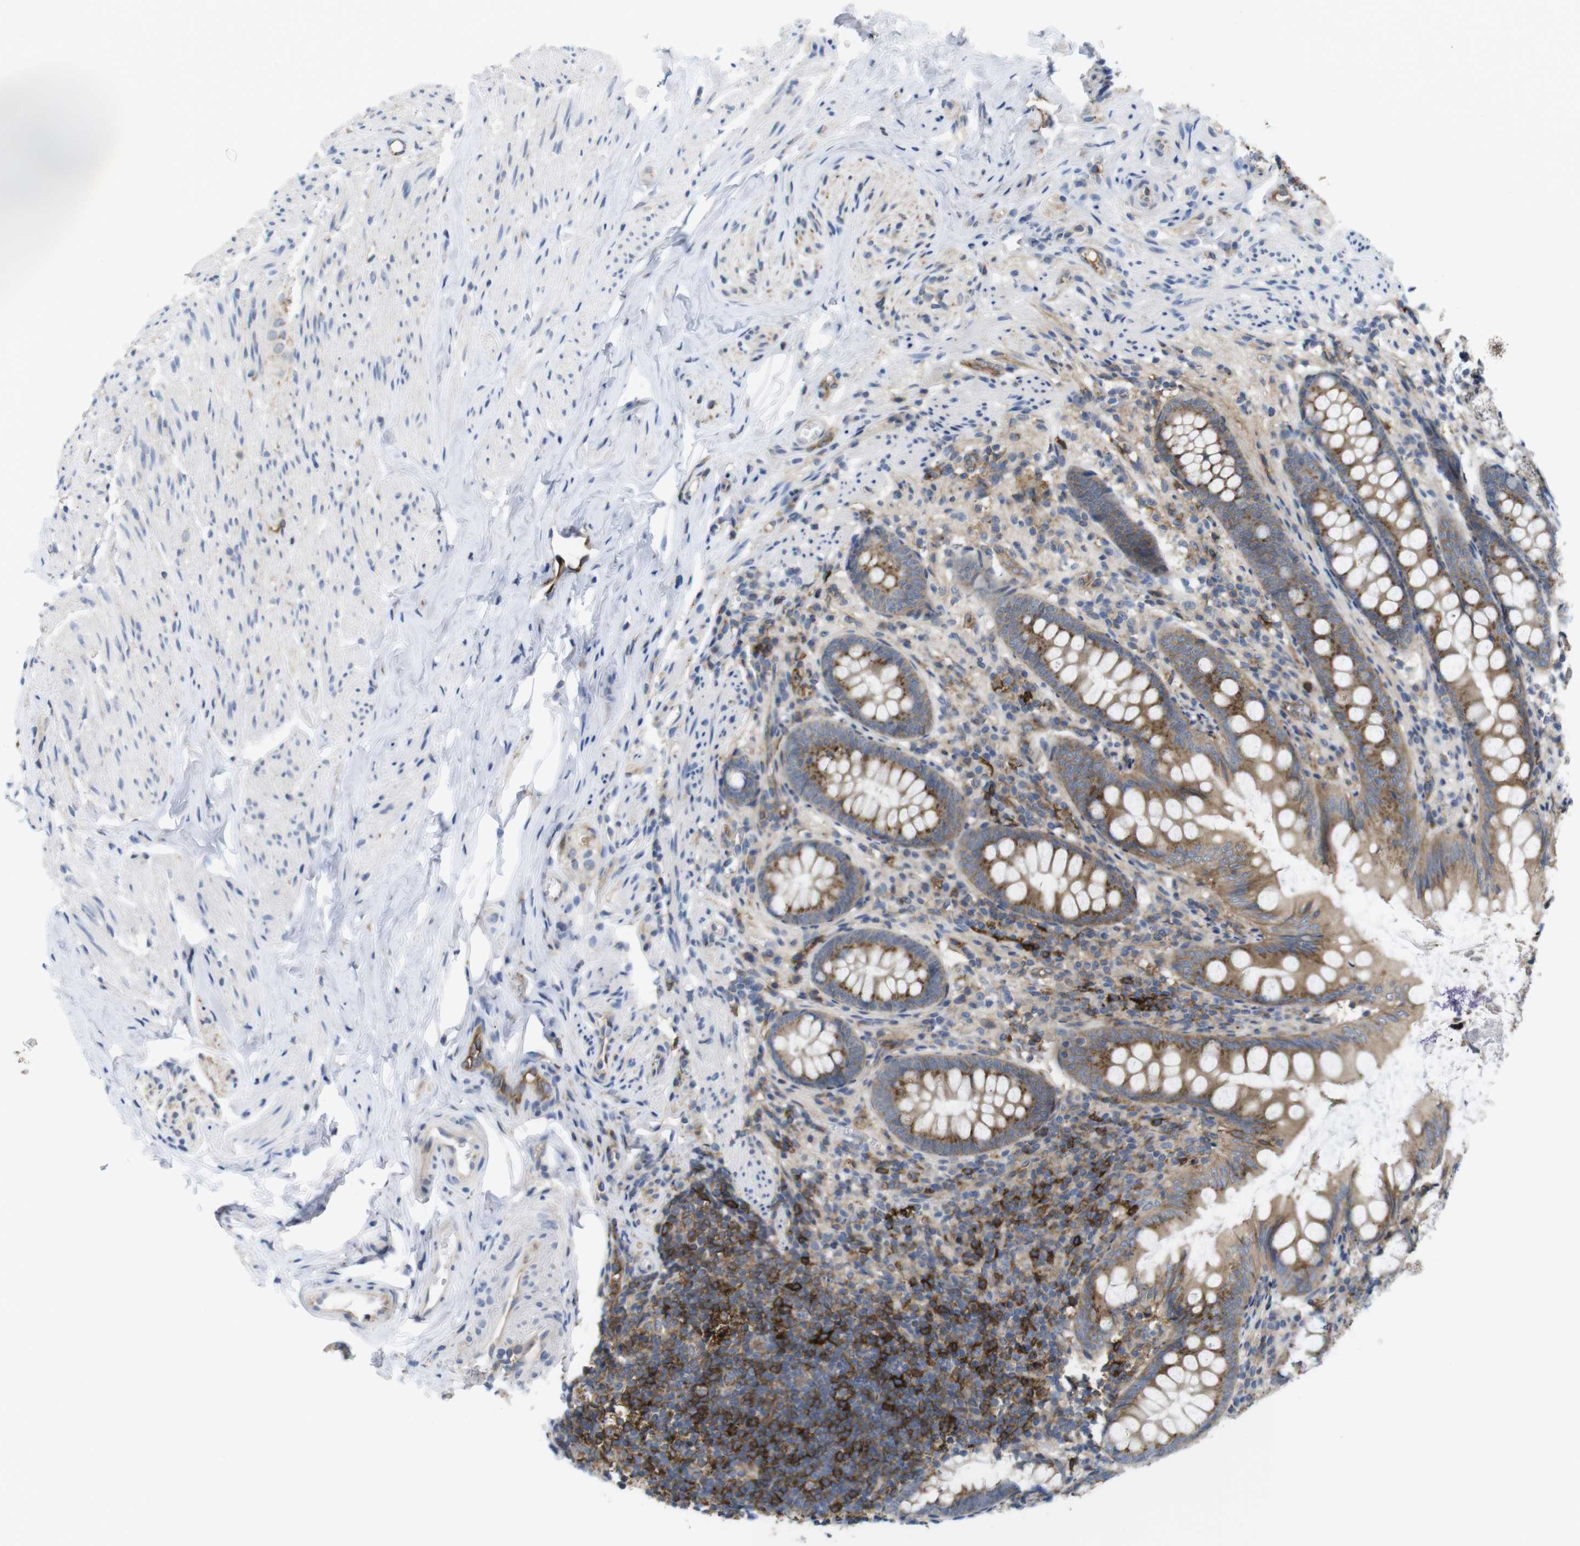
{"staining": {"intensity": "strong", "quantity": ">75%", "location": "cytoplasmic/membranous"}, "tissue": "appendix", "cell_type": "Glandular cells", "image_type": "normal", "snomed": [{"axis": "morphology", "description": "Normal tissue, NOS"}, {"axis": "topography", "description": "Appendix"}], "caption": "A brown stain shows strong cytoplasmic/membranous expression of a protein in glandular cells of unremarkable human appendix. Ihc stains the protein in brown and the nuclei are stained blue.", "gene": "CCR6", "patient": {"sex": "female", "age": 77}}